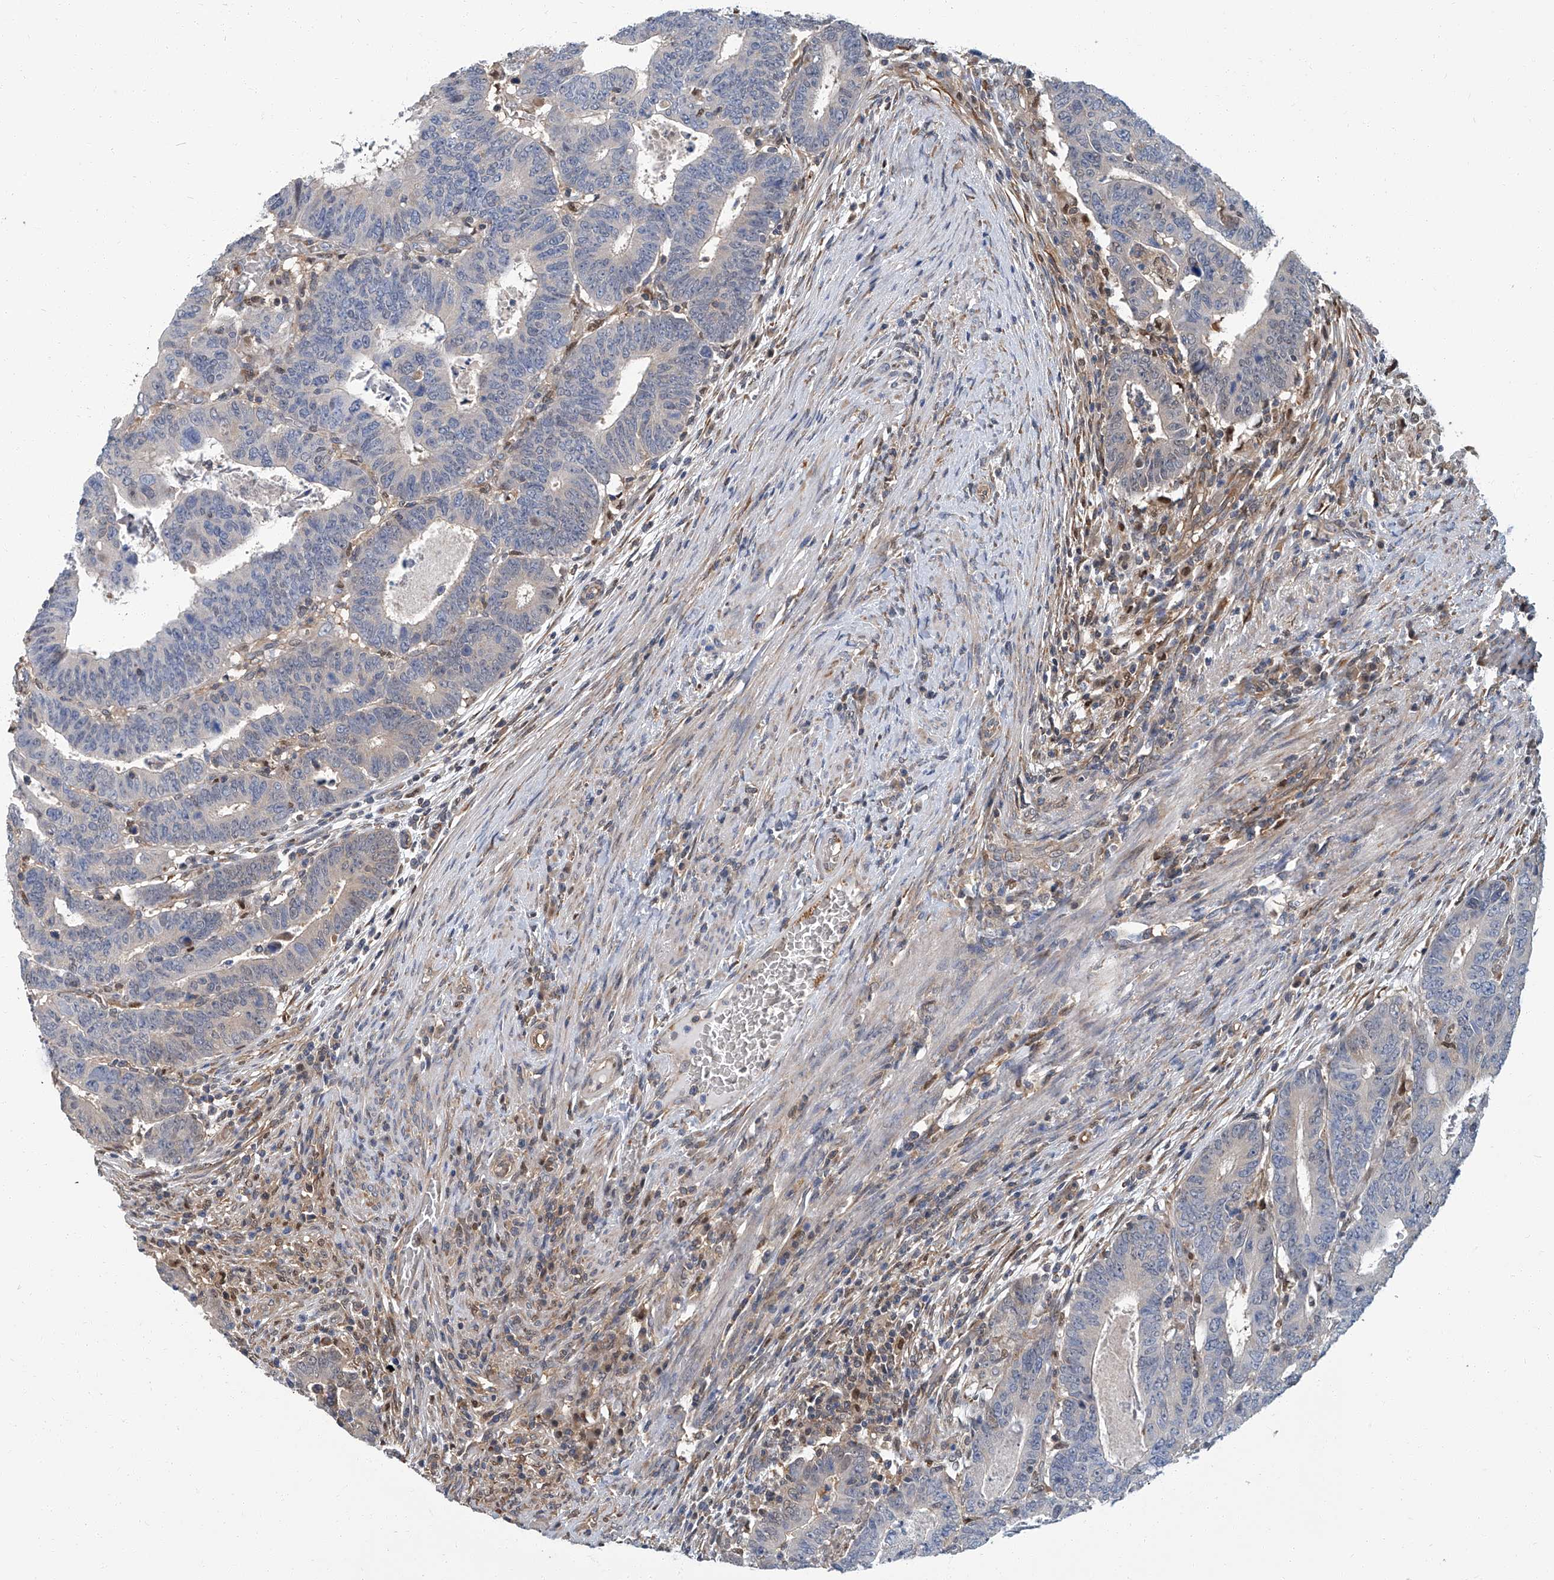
{"staining": {"intensity": "negative", "quantity": "none", "location": "none"}, "tissue": "colorectal cancer", "cell_type": "Tumor cells", "image_type": "cancer", "snomed": [{"axis": "morphology", "description": "Normal tissue, NOS"}, {"axis": "morphology", "description": "Adenocarcinoma, NOS"}, {"axis": "topography", "description": "Rectum"}], "caption": "High power microscopy histopathology image of an immunohistochemistry (IHC) micrograph of colorectal cancer, revealing no significant staining in tumor cells.", "gene": "PSMB10", "patient": {"sex": "female", "age": 65}}